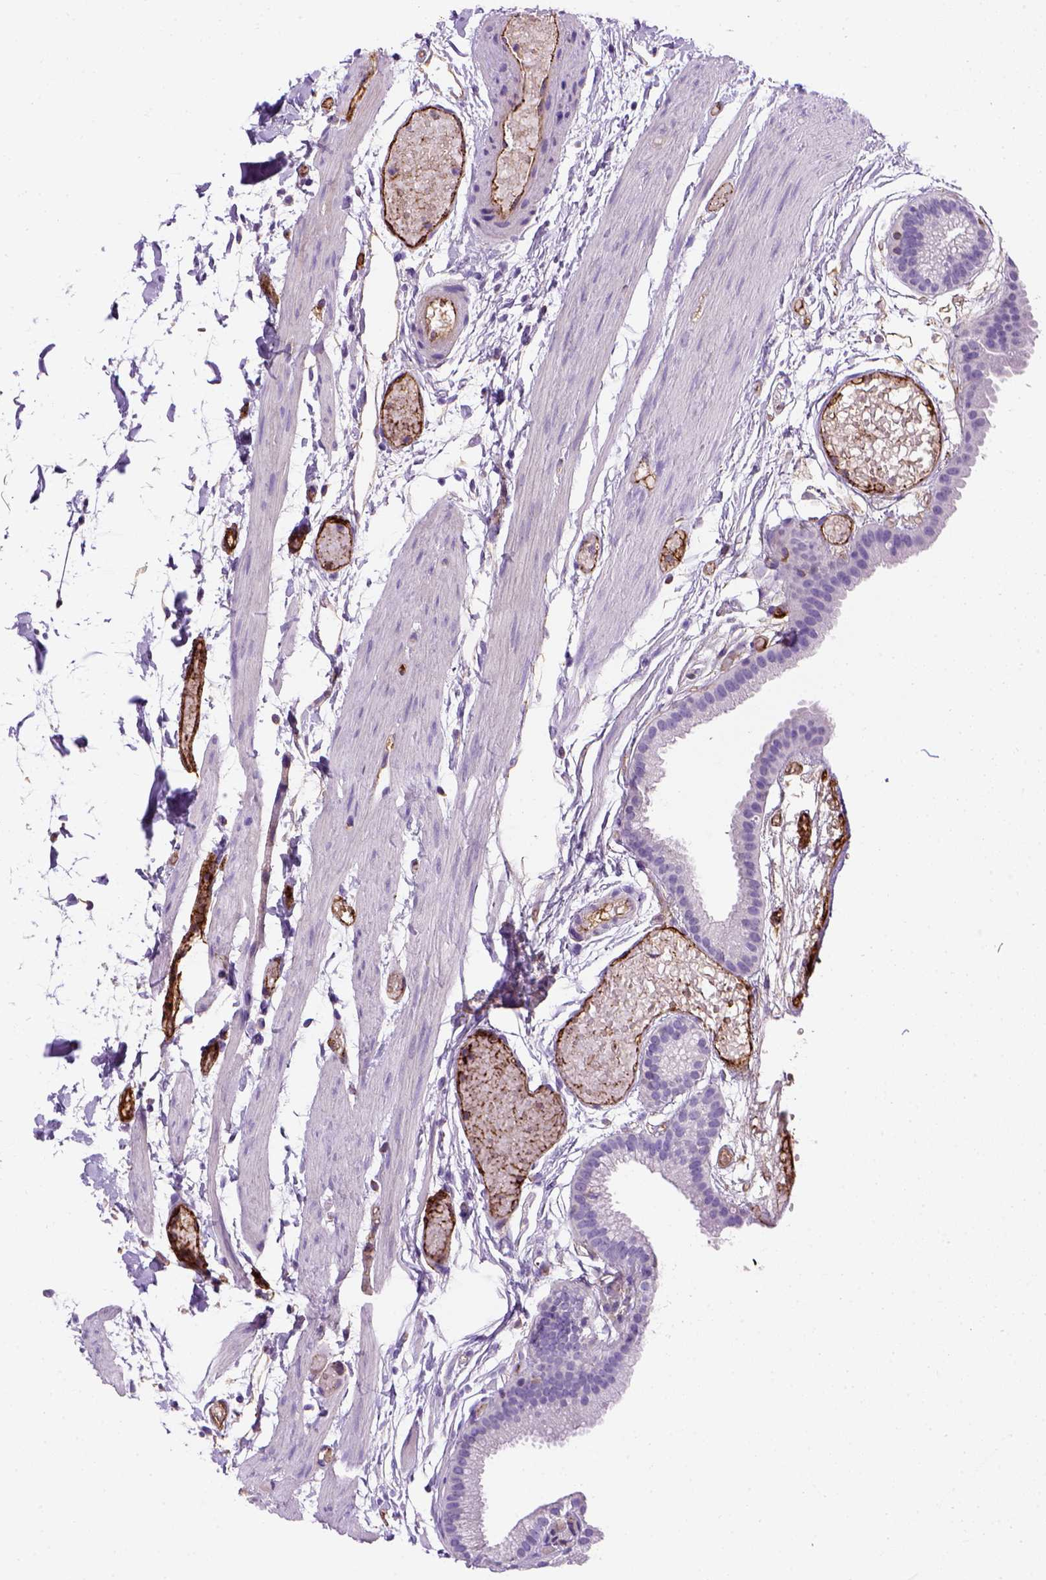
{"staining": {"intensity": "negative", "quantity": "none", "location": "none"}, "tissue": "gallbladder", "cell_type": "Glandular cells", "image_type": "normal", "snomed": [{"axis": "morphology", "description": "Normal tissue, NOS"}, {"axis": "topography", "description": "Gallbladder"}], "caption": "Immunohistochemistry (IHC) histopathology image of unremarkable human gallbladder stained for a protein (brown), which shows no expression in glandular cells.", "gene": "VWF", "patient": {"sex": "female", "age": 45}}